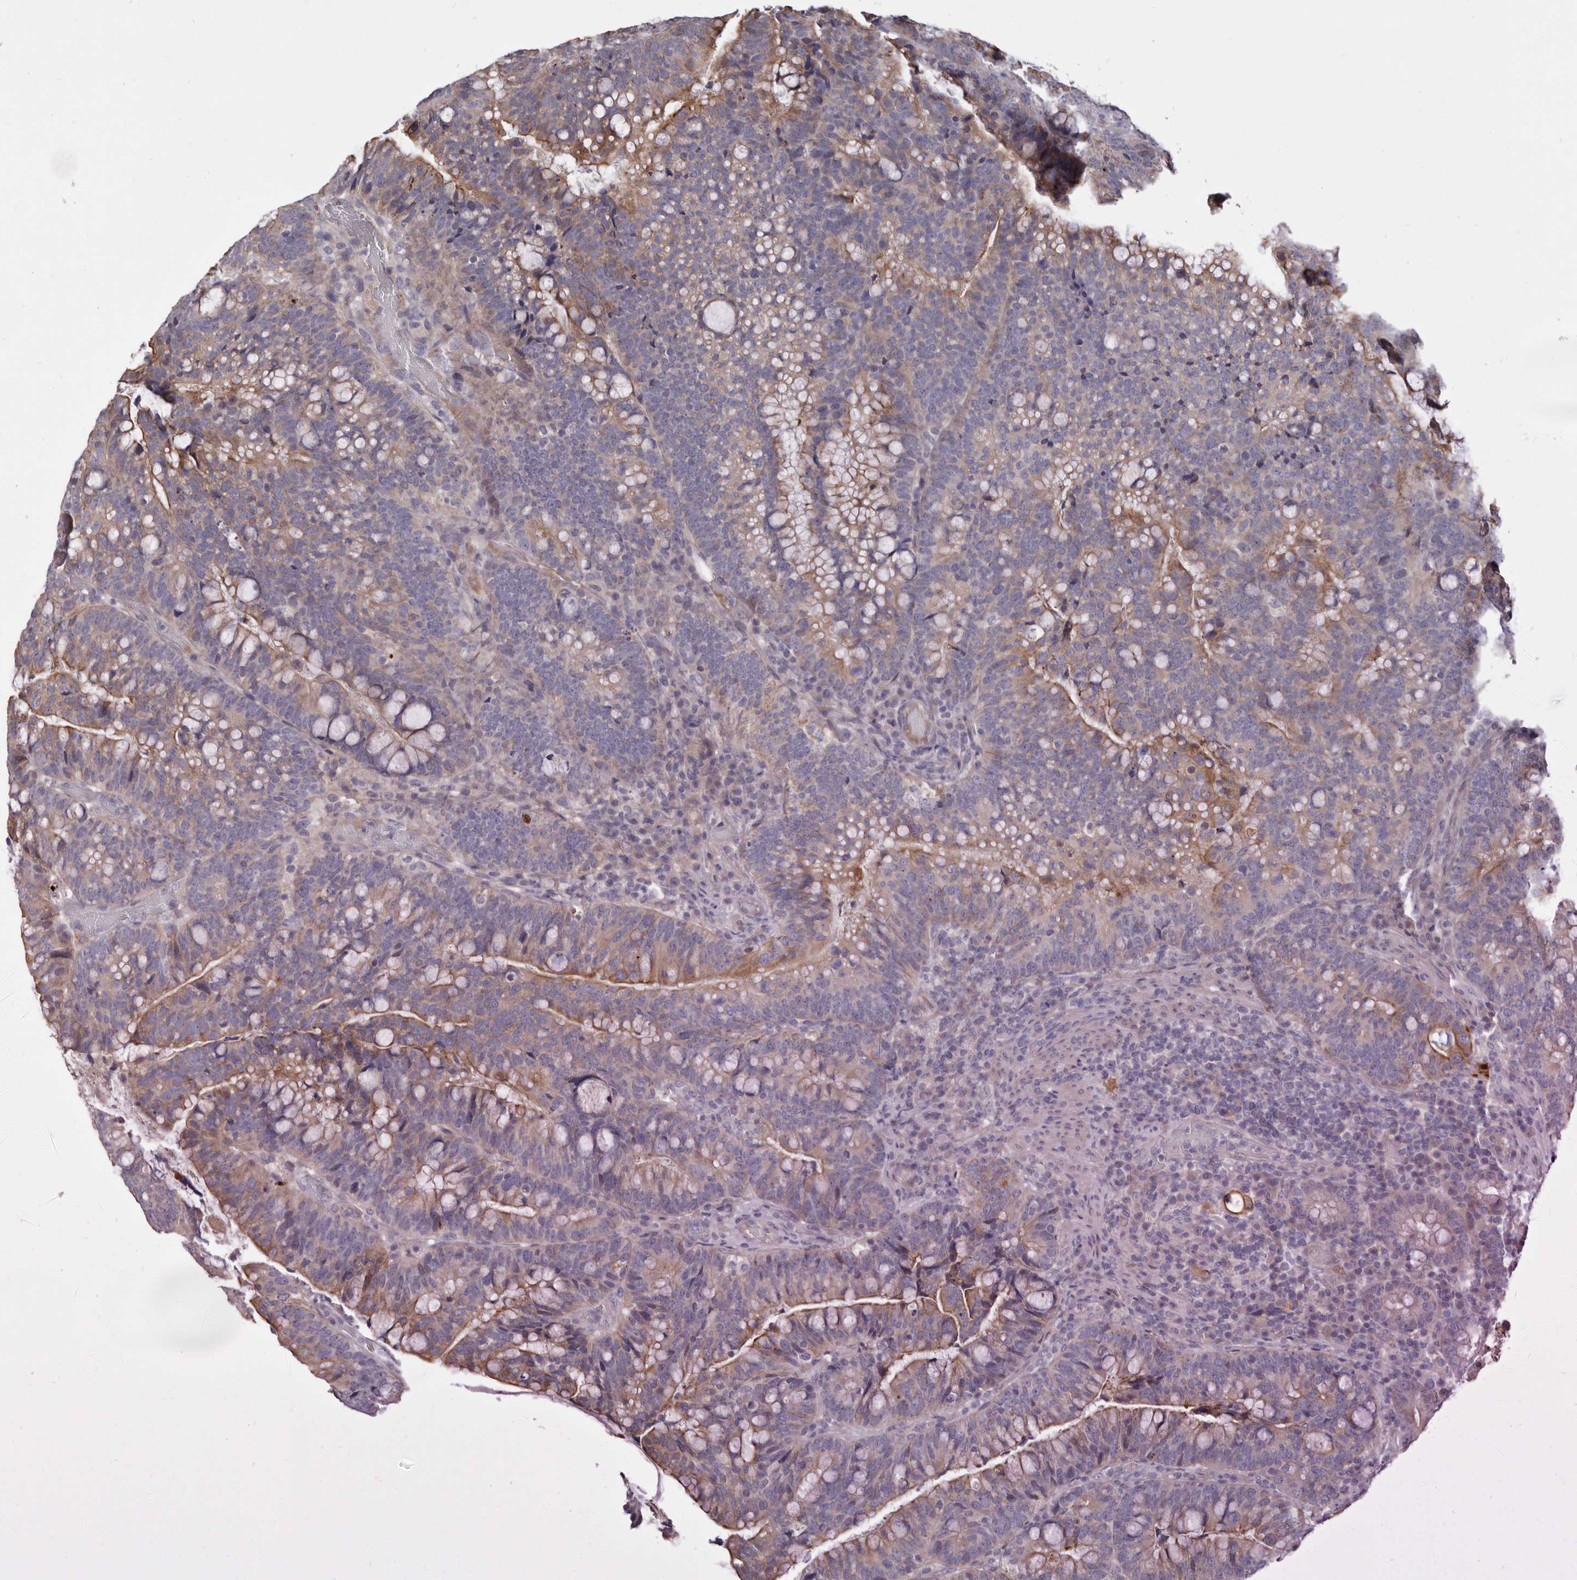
{"staining": {"intensity": "moderate", "quantity": "25%-75%", "location": "cytoplasmic/membranous"}, "tissue": "colorectal cancer", "cell_type": "Tumor cells", "image_type": "cancer", "snomed": [{"axis": "morphology", "description": "Adenocarcinoma, NOS"}, {"axis": "topography", "description": "Colon"}], "caption": "Immunohistochemistry staining of colorectal cancer (adenocarcinoma), which demonstrates medium levels of moderate cytoplasmic/membranous positivity in about 25%-75% of tumor cells indicating moderate cytoplasmic/membranous protein positivity. The staining was performed using DAB (brown) for protein detection and nuclei were counterstained in hematoxylin (blue).", "gene": "STK16", "patient": {"sex": "female", "age": 66}}